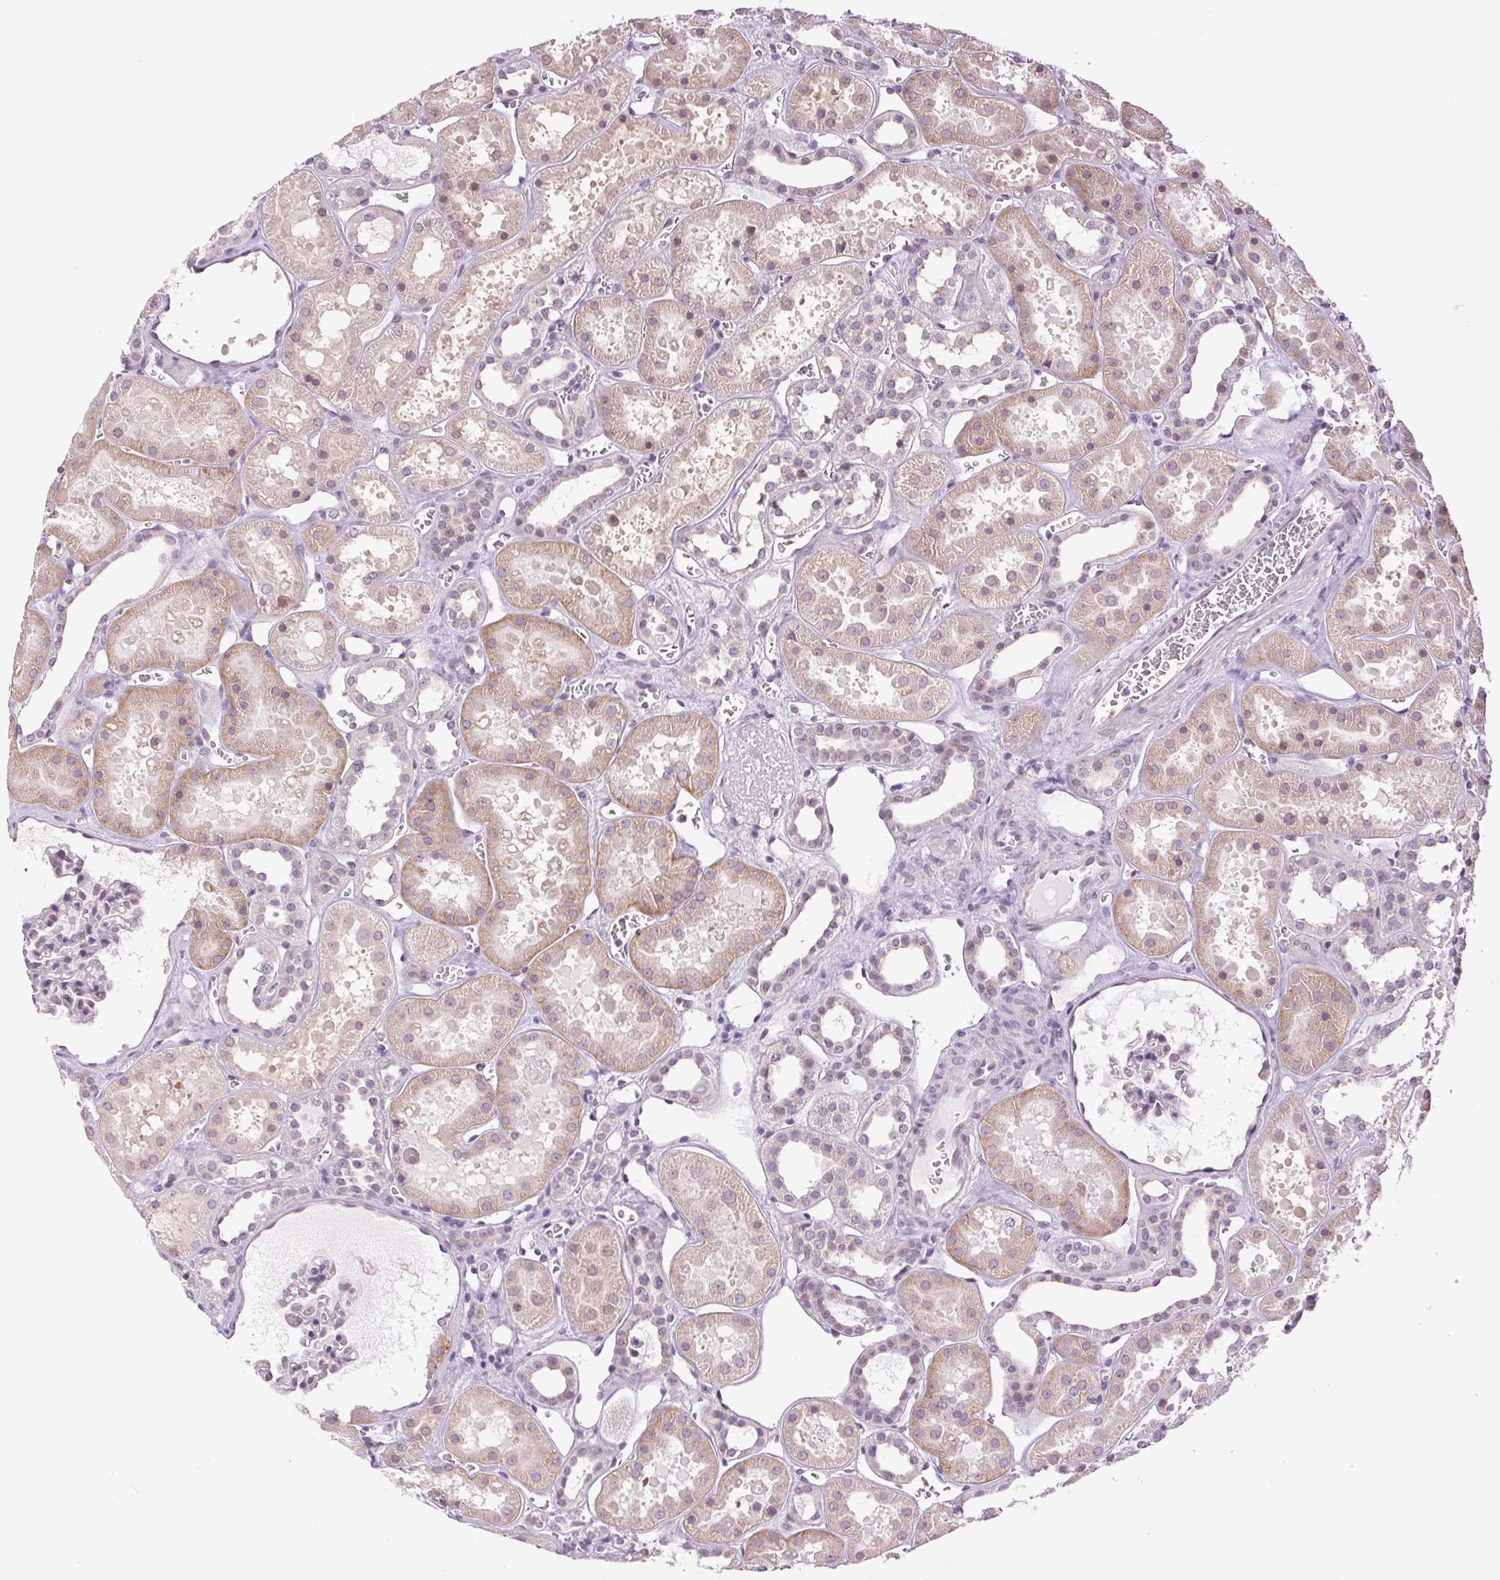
{"staining": {"intensity": "negative", "quantity": "none", "location": "none"}, "tissue": "kidney", "cell_type": "Cells in glomeruli", "image_type": "normal", "snomed": [{"axis": "morphology", "description": "Normal tissue, NOS"}, {"axis": "topography", "description": "Kidney"}], "caption": "Kidney was stained to show a protein in brown. There is no significant staining in cells in glomeruli. (Immunohistochemistry, brightfield microscopy, high magnification).", "gene": "SMIM13", "patient": {"sex": "female", "age": 41}}